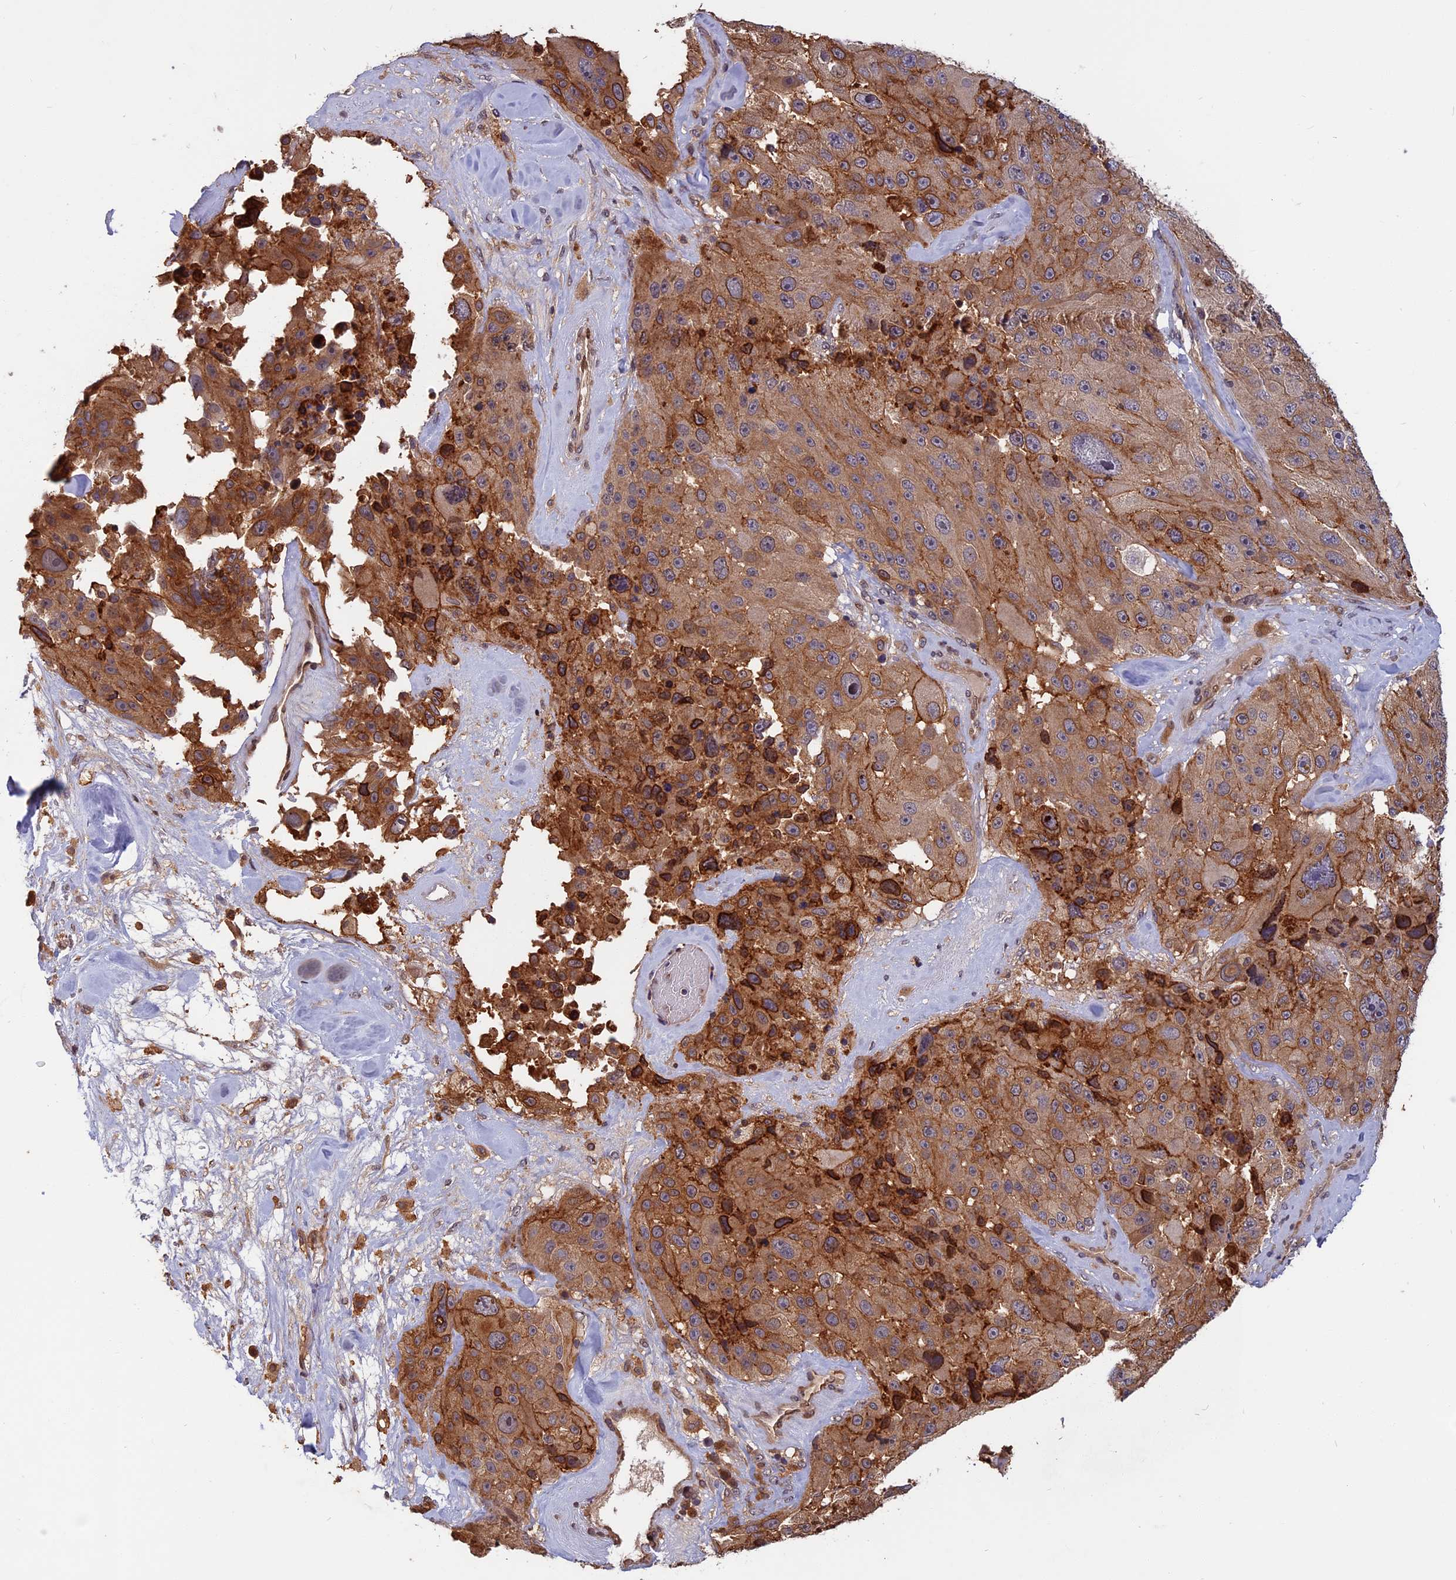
{"staining": {"intensity": "moderate", "quantity": ">75%", "location": "cytoplasmic/membranous"}, "tissue": "melanoma", "cell_type": "Tumor cells", "image_type": "cancer", "snomed": [{"axis": "morphology", "description": "Malignant melanoma, Metastatic site"}, {"axis": "topography", "description": "Lymph node"}], "caption": "IHC micrograph of human malignant melanoma (metastatic site) stained for a protein (brown), which reveals medium levels of moderate cytoplasmic/membranous staining in approximately >75% of tumor cells.", "gene": "SPG11", "patient": {"sex": "male", "age": 62}}